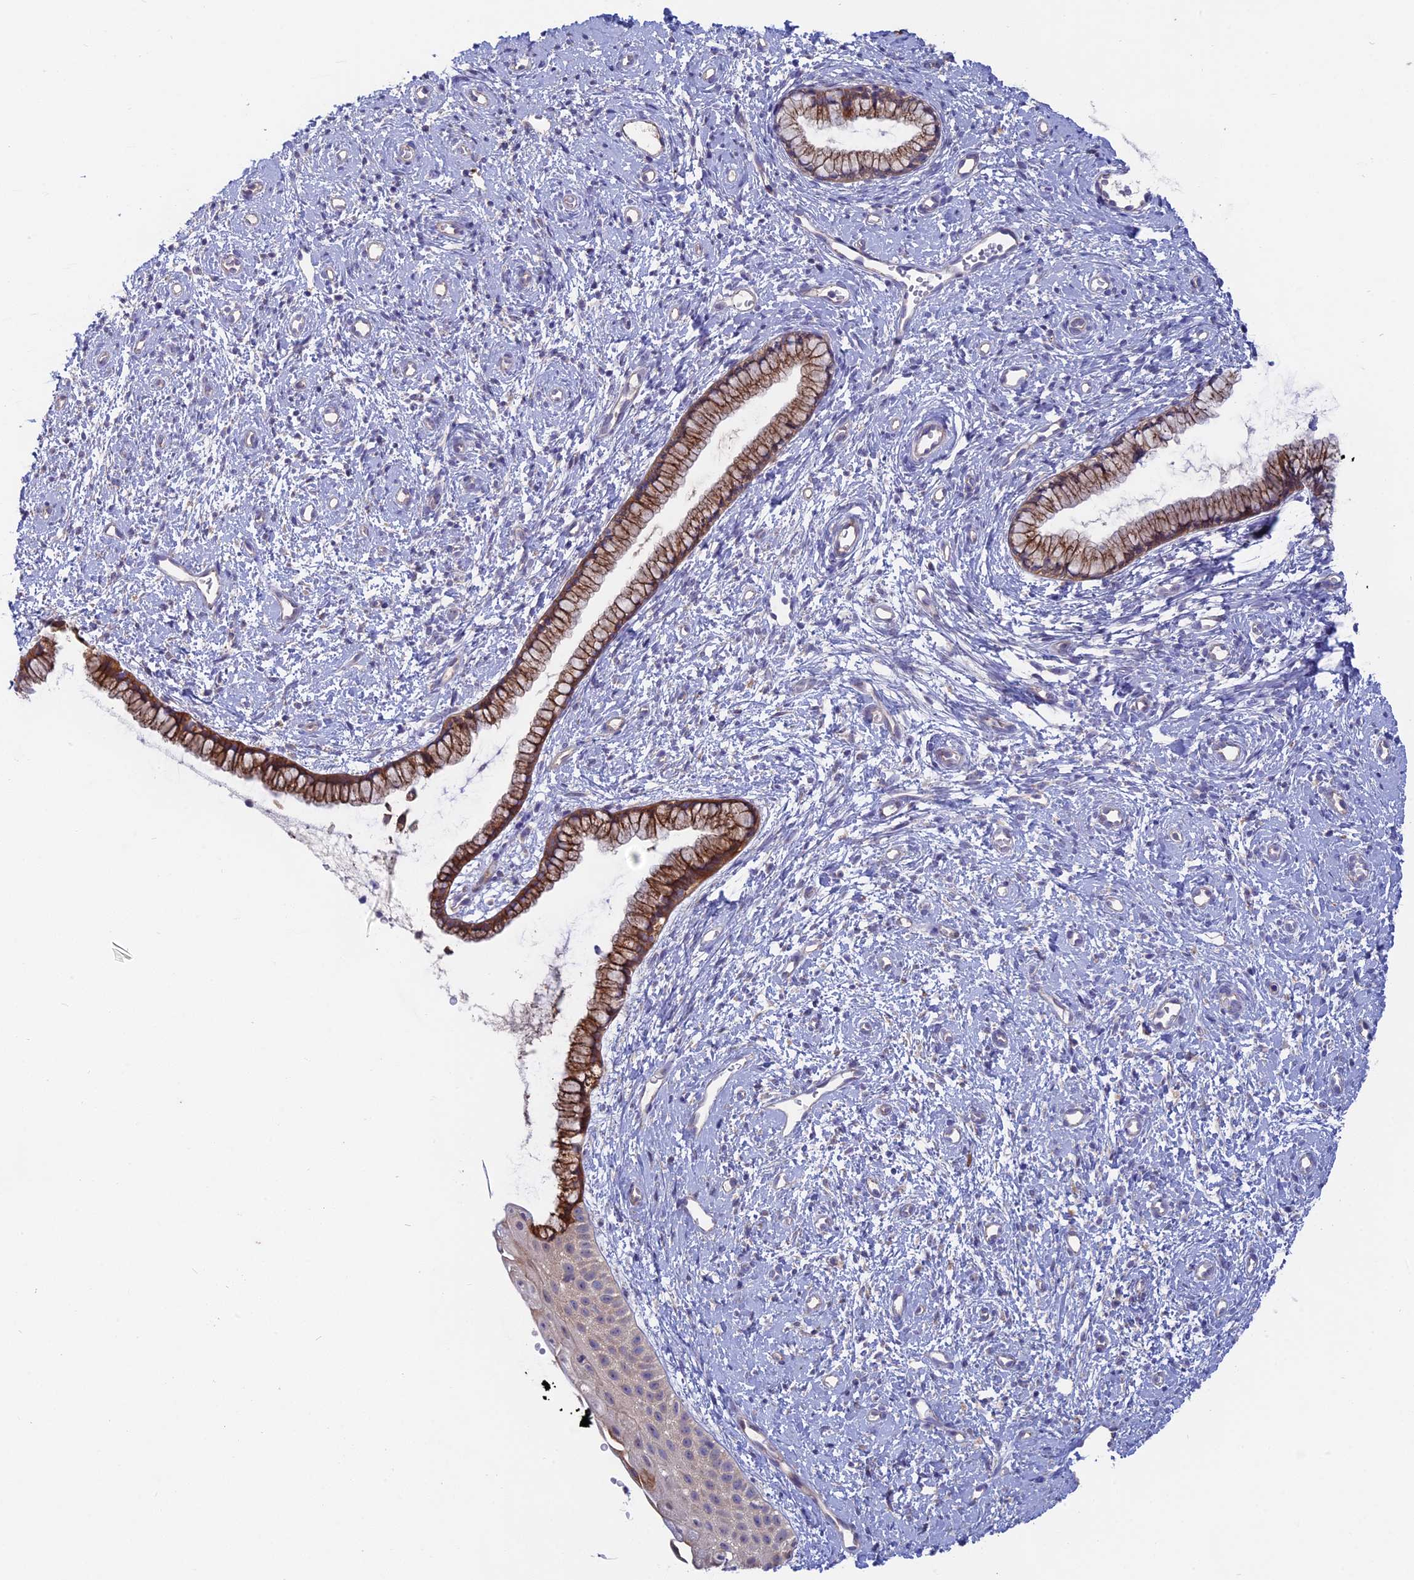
{"staining": {"intensity": "moderate", "quantity": ">75%", "location": "cytoplasmic/membranous"}, "tissue": "cervix", "cell_type": "Glandular cells", "image_type": "normal", "snomed": [{"axis": "morphology", "description": "Normal tissue, NOS"}, {"axis": "topography", "description": "Cervix"}], "caption": "This histopathology image reveals benign cervix stained with immunohistochemistry to label a protein in brown. The cytoplasmic/membranous of glandular cells show moderate positivity for the protein. Nuclei are counter-stained blue.", "gene": "TENT4B", "patient": {"sex": "female", "age": 57}}